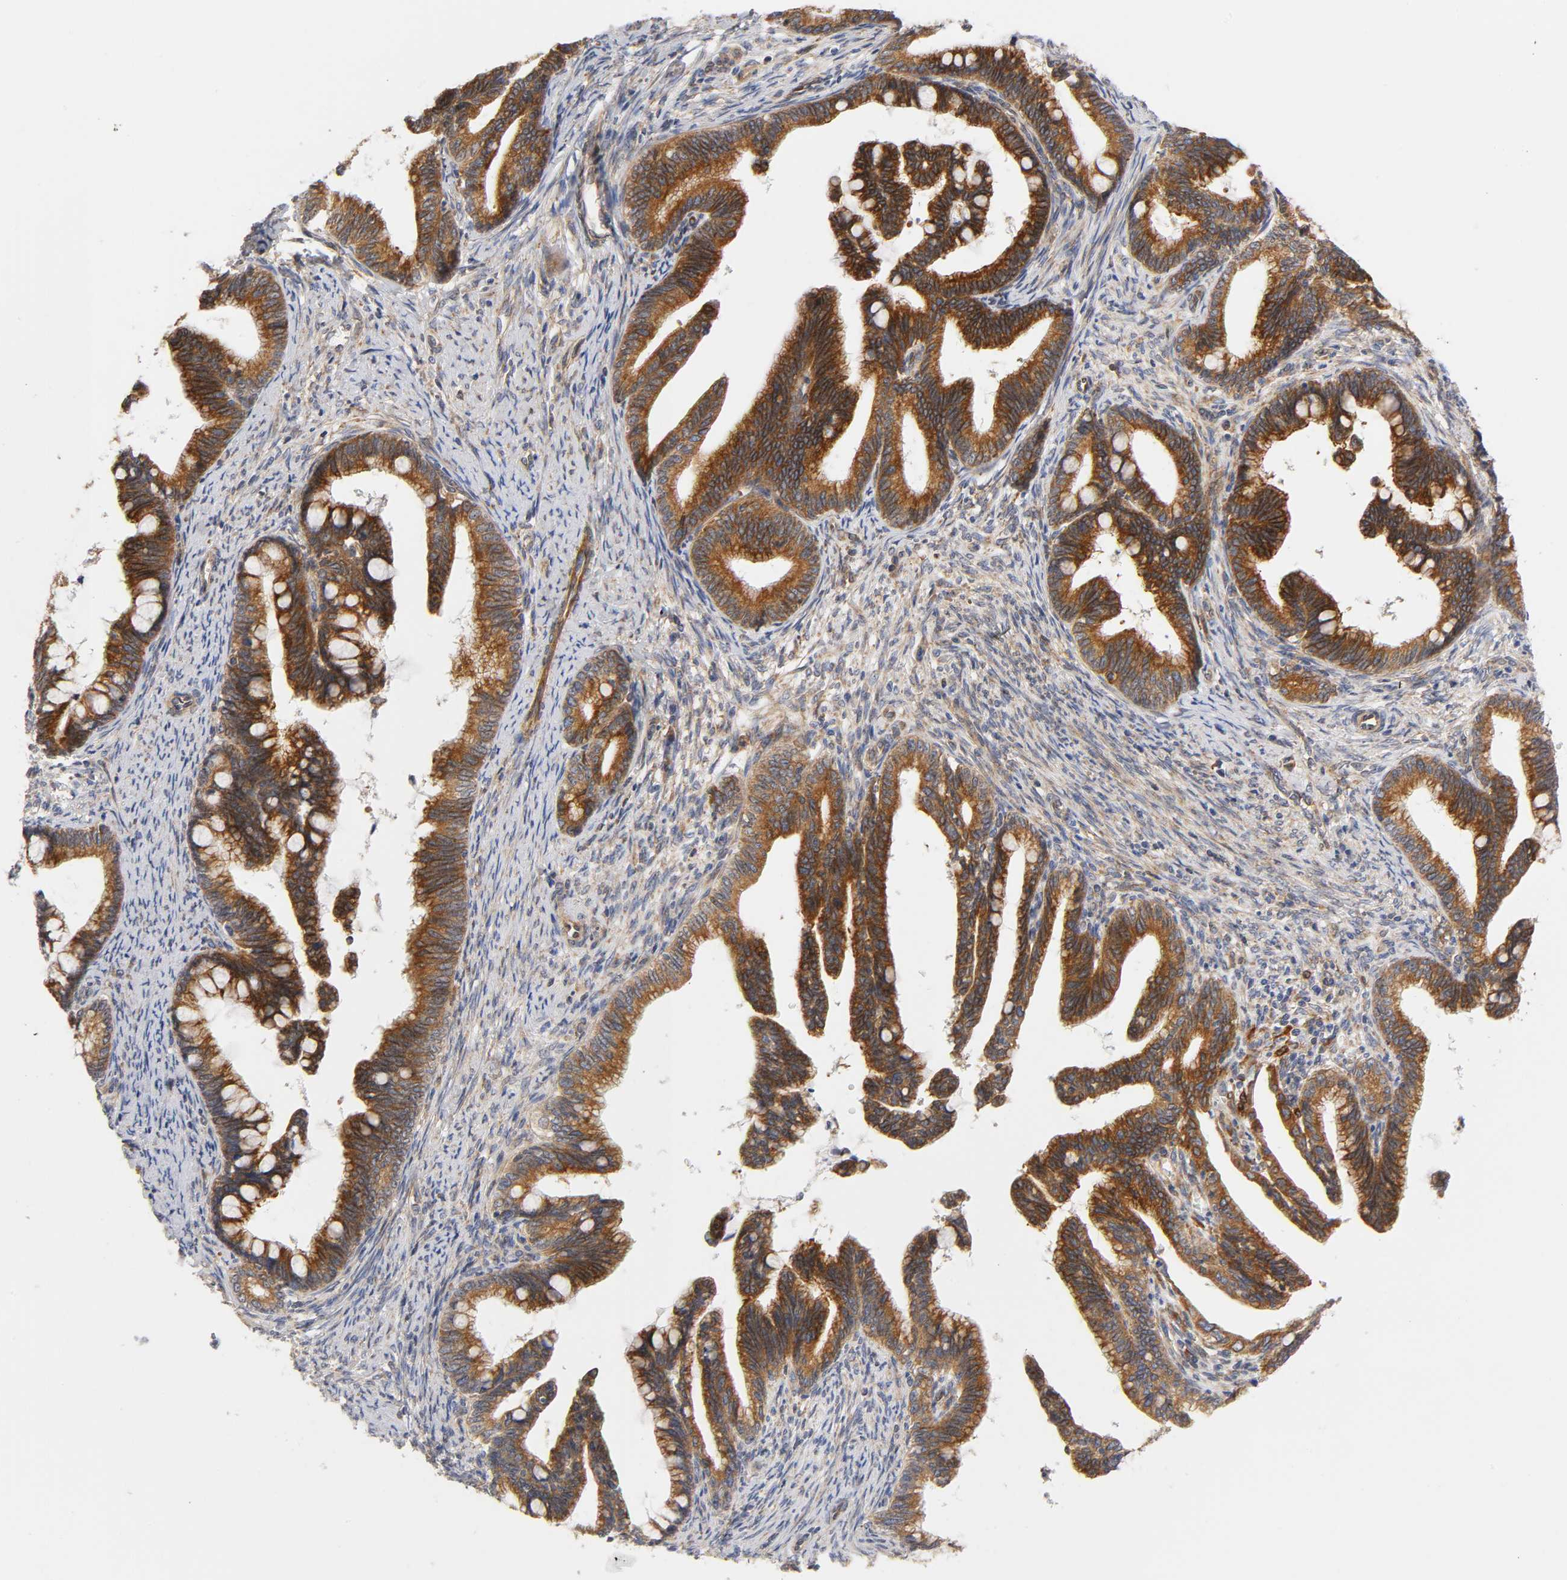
{"staining": {"intensity": "strong", "quantity": ">75%", "location": "cytoplasmic/membranous"}, "tissue": "cervical cancer", "cell_type": "Tumor cells", "image_type": "cancer", "snomed": [{"axis": "morphology", "description": "Adenocarcinoma, NOS"}, {"axis": "topography", "description": "Cervix"}], "caption": "Cervical adenocarcinoma stained with DAB immunohistochemistry demonstrates high levels of strong cytoplasmic/membranous positivity in about >75% of tumor cells. The protein is stained brown, and the nuclei are stained in blue (DAB (3,3'-diaminobenzidine) IHC with brightfield microscopy, high magnification).", "gene": "POR", "patient": {"sex": "female", "age": 36}}